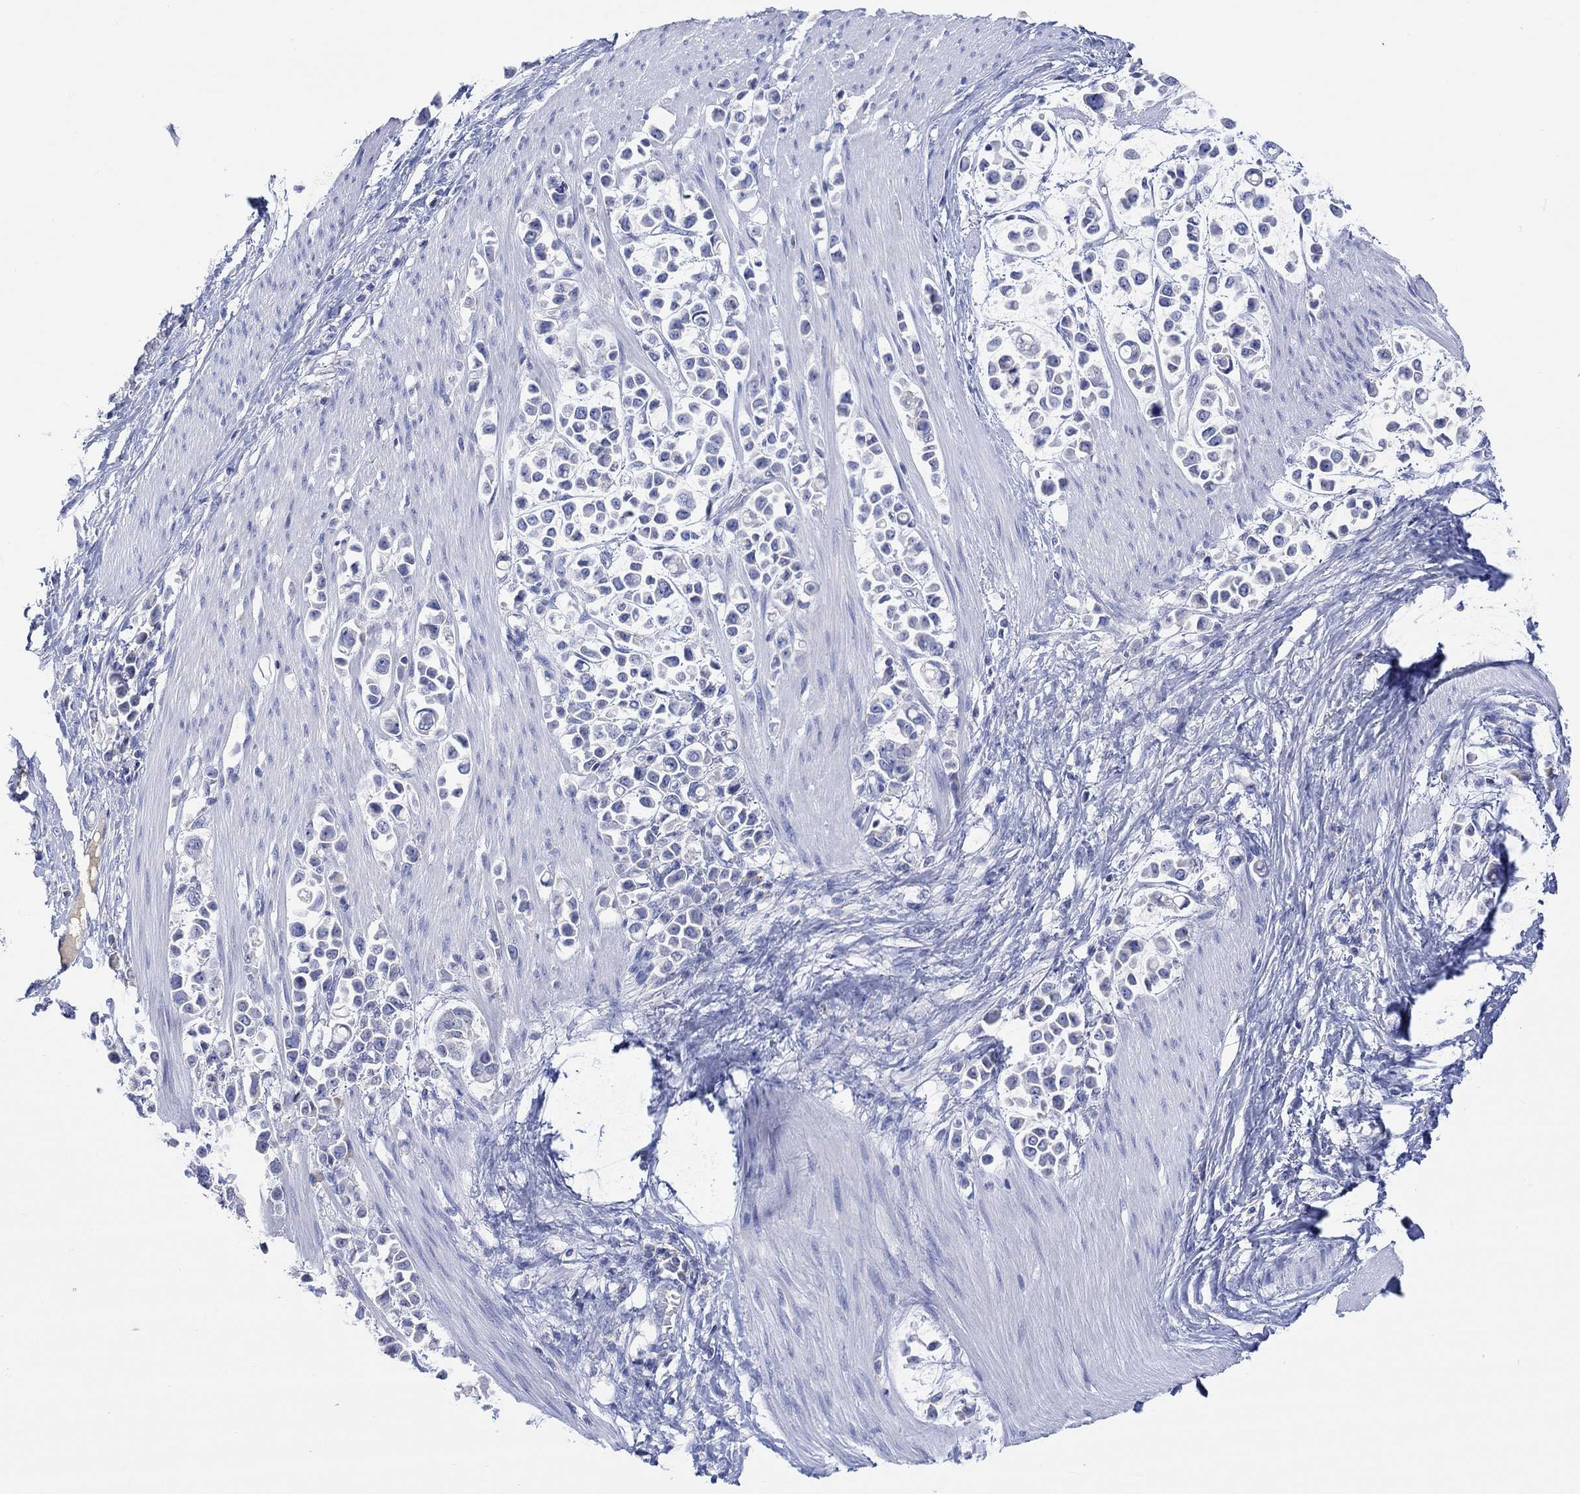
{"staining": {"intensity": "negative", "quantity": "none", "location": "none"}, "tissue": "stomach cancer", "cell_type": "Tumor cells", "image_type": "cancer", "snomed": [{"axis": "morphology", "description": "Adenocarcinoma, NOS"}, {"axis": "topography", "description": "Stomach"}], "caption": "Human stomach cancer stained for a protein using immunohistochemistry exhibits no expression in tumor cells.", "gene": "GCM1", "patient": {"sex": "male", "age": 82}}